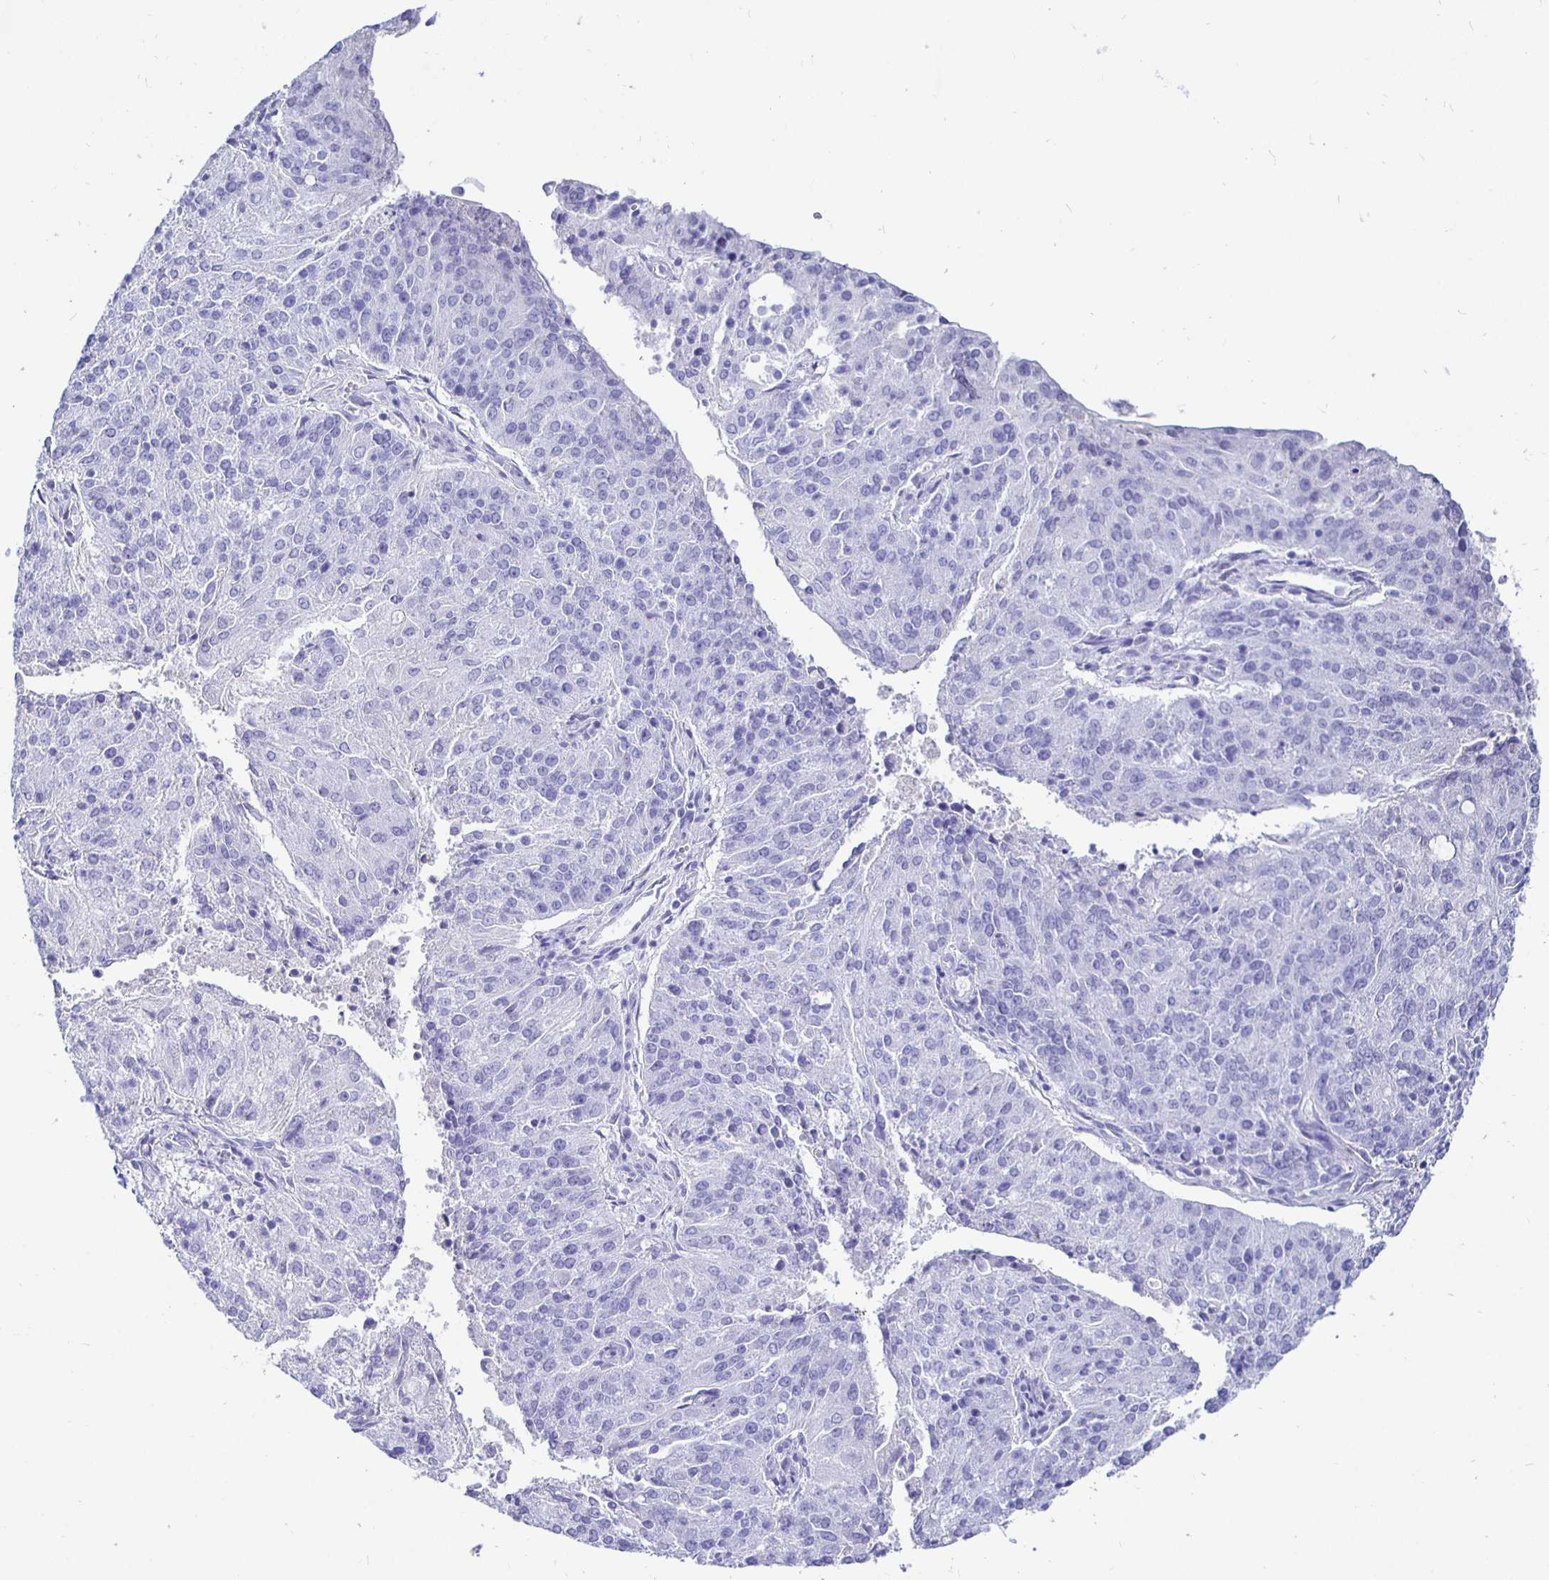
{"staining": {"intensity": "negative", "quantity": "none", "location": "none"}, "tissue": "endometrial cancer", "cell_type": "Tumor cells", "image_type": "cancer", "snomed": [{"axis": "morphology", "description": "Adenocarcinoma, NOS"}, {"axis": "topography", "description": "Endometrium"}], "caption": "A high-resolution micrograph shows immunohistochemistry staining of adenocarcinoma (endometrial), which displays no significant expression in tumor cells. (DAB IHC with hematoxylin counter stain).", "gene": "UMOD", "patient": {"sex": "female", "age": 82}}